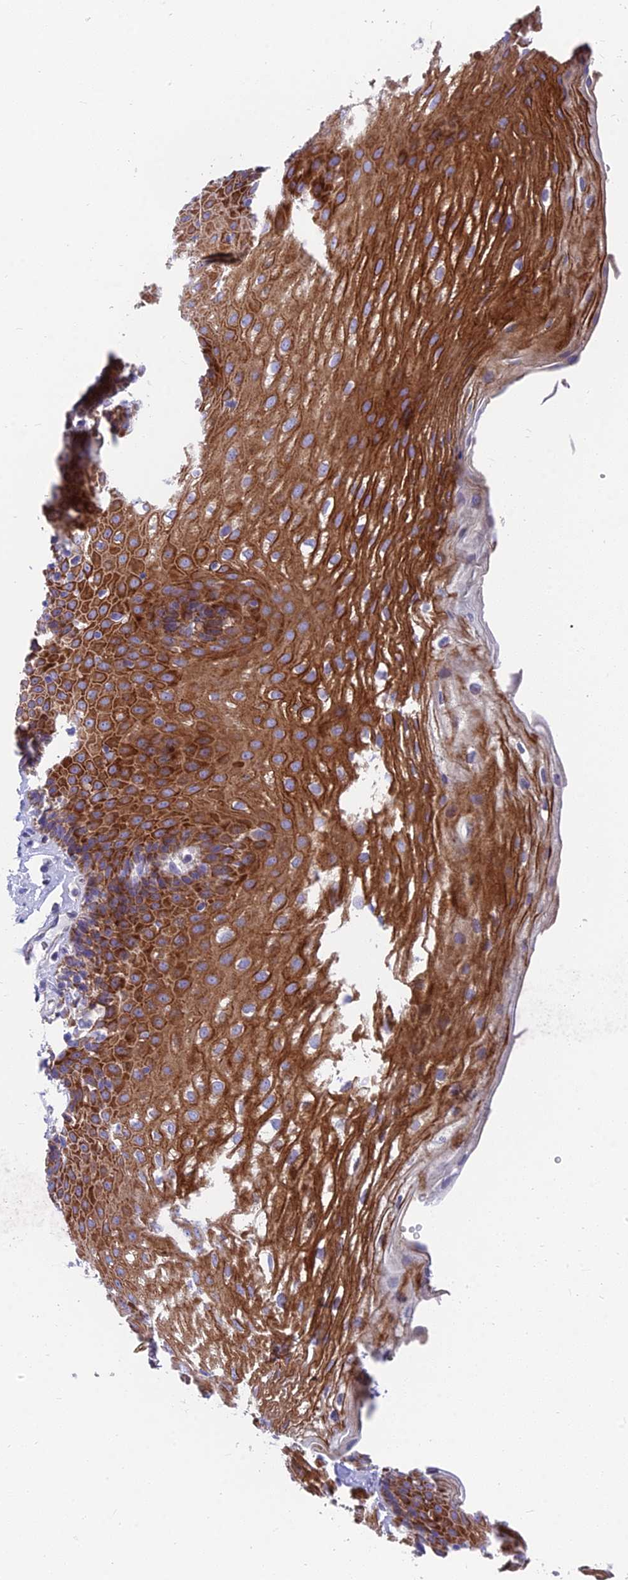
{"staining": {"intensity": "moderate", "quantity": ">75%", "location": "cytoplasmic/membranous"}, "tissue": "esophagus", "cell_type": "Squamous epithelial cells", "image_type": "normal", "snomed": [{"axis": "morphology", "description": "Normal tissue, NOS"}, {"axis": "topography", "description": "Esophagus"}], "caption": "Protein analysis of unremarkable esophagus demonstrates moderate cytoplasmic/membranous positivity in approximately >75% of squamous epithelial cells.", "gene": "MVB12A", "patient": {"sex": "female", "age": 66}}